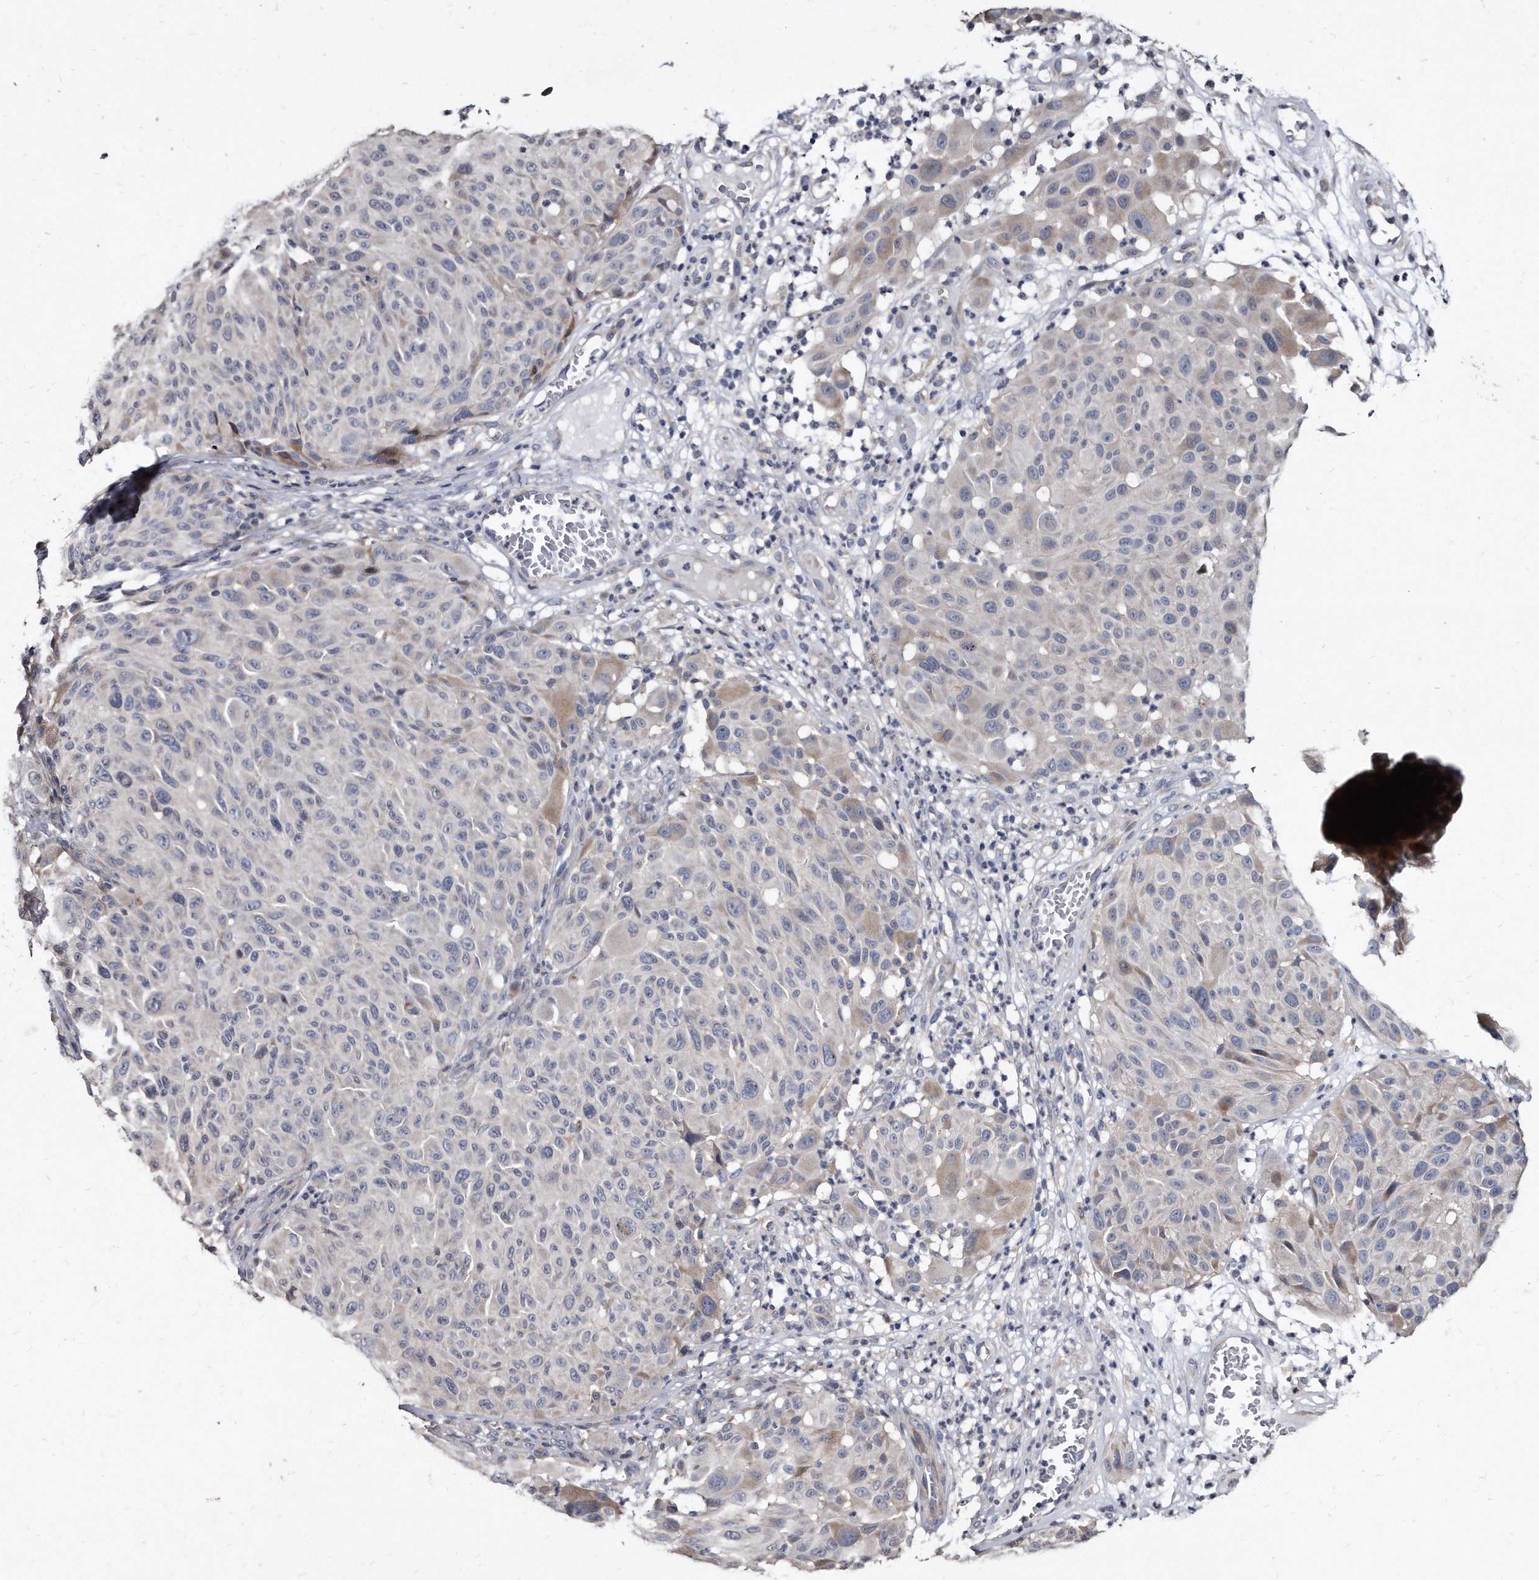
{"staining": {"intensity": "weak", "quantity": "<25%", "location": "cytoplasmic/membranous"}, "tissue": "melanoma", "cell_type": "Tumor cells", "image_type": "cancer", "snomed": [{"axis": "morphology", "description": "Malignant melanoma, NOS"}, {"axis": "topography", "description": "Skin"}], "caption": "High magnification brightfield microscopy of melanoma stained with DAB (3,3'-diaminobenzidine) (brown) and counterstained with hematoxylin (blue): tumor cells show no significant staining. (DAB (3,3'-diaminobenzidine) IHC, high magnification).", "gene": "KLHDC3", "patient": {"sex": "male", "age": 83}}